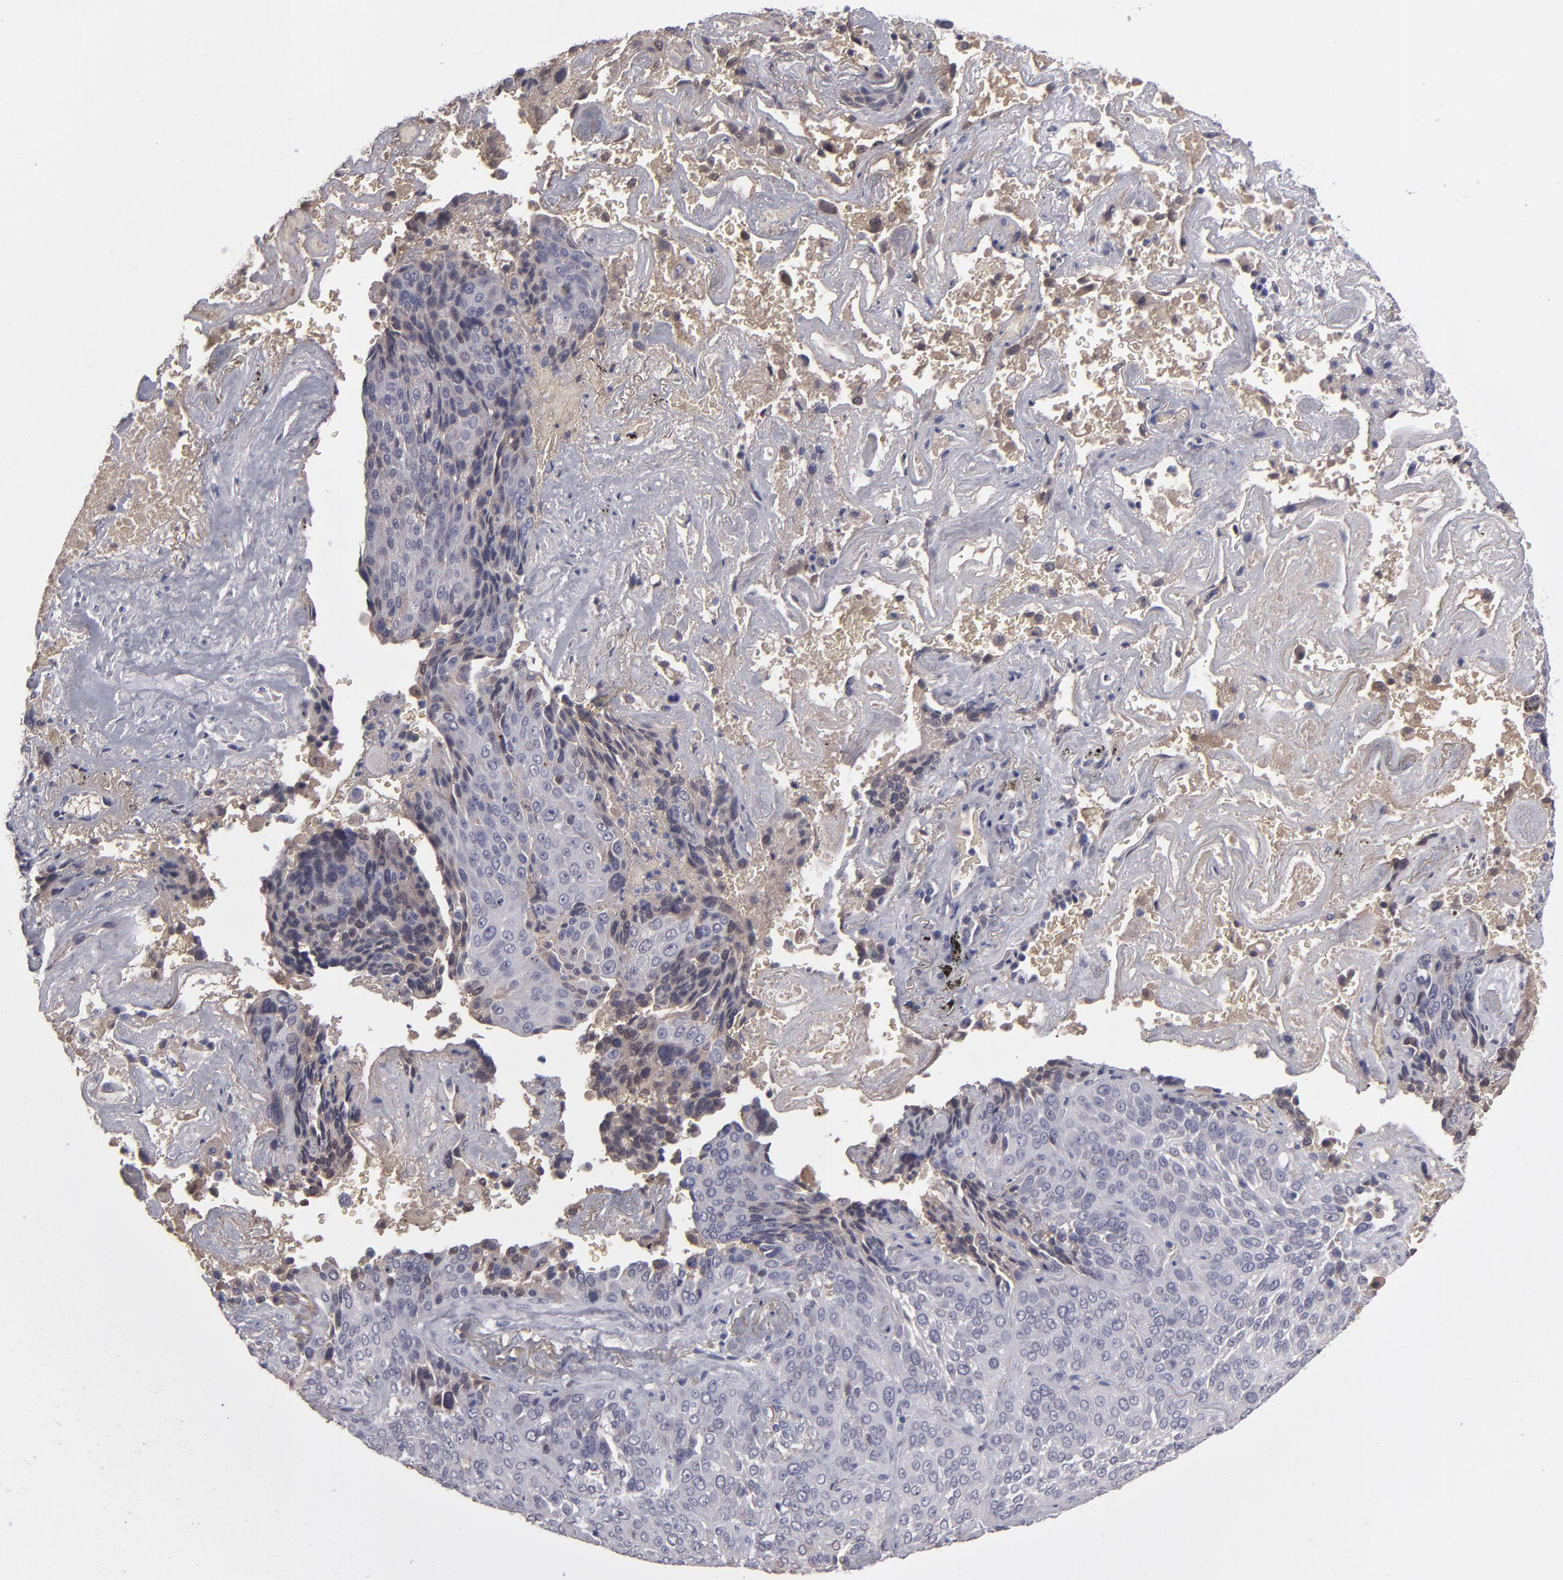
{"staining": {"intensity": "negative", "quantity": "none", "location": "none"}, "tissue": "lung cancer", "cell_type": "Tumor cells", "image_type": "cancer", "snomed": [{"axis": "morphology", "description": "Squamous cell carcinoma, NOS"}, {"axis": "topography", "description": "Lung"}], "caption": "This micrograph is of lung cancer stained with immunohistochemistry (IHC) to label a protein in brown with the nuclei are counter-stained blue. There is no positivity in tumor cells. Nuclei are stained in blue.", "gene": "ITIH4", "patient": {"sex": "male", "age": 54}}